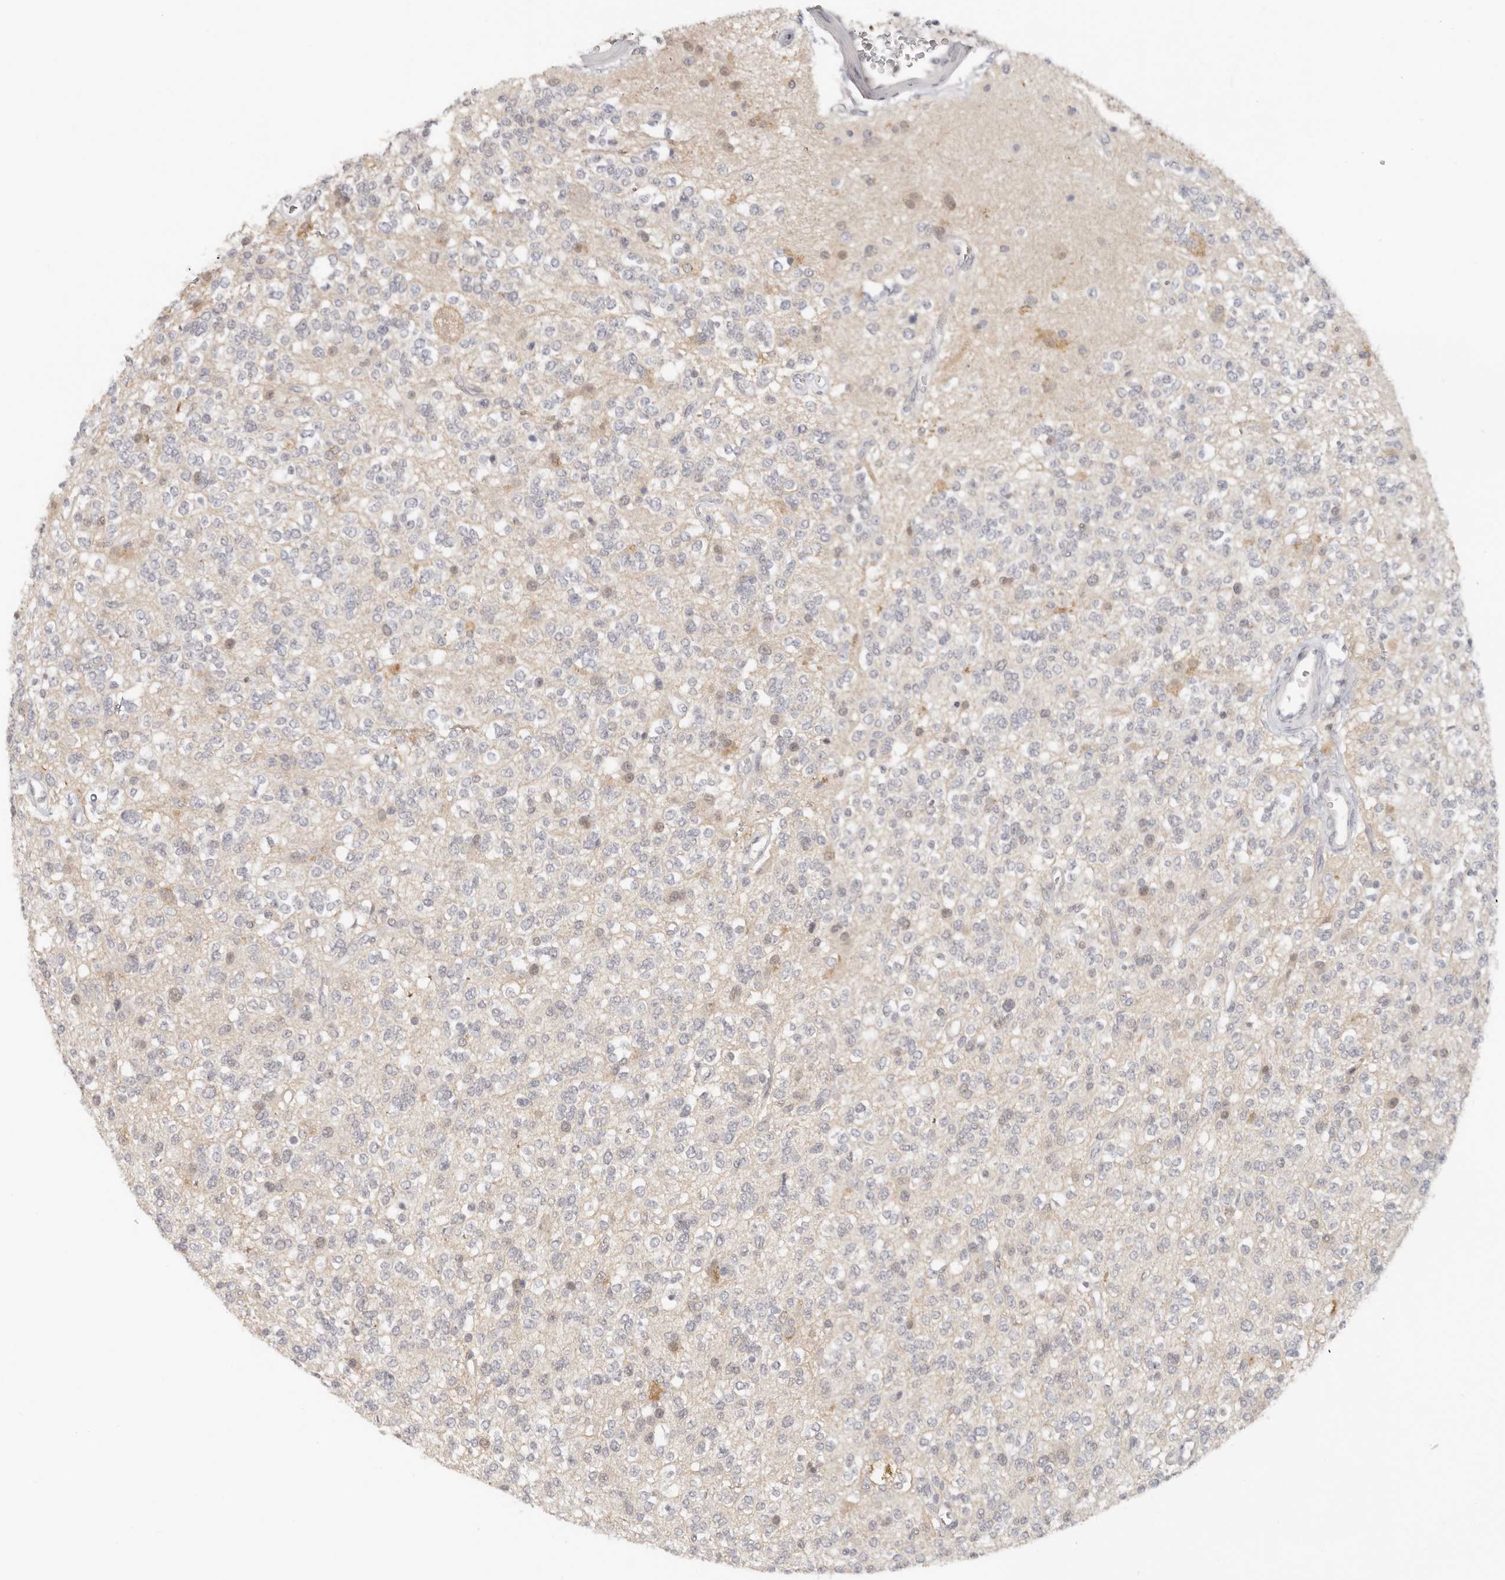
{"staining": {"intensity": "negative", "quantity": "none", "location": "none"}, "tissue": "glioma", "cell_type": "Tumor cells", "image_type": "cancer", "snomed": [{"axis": "morphology", "description": "Glioma, malignant, High grade"}, {"axis": "topography", "description": "Brain"}], "caption": "Immunohistochemical staining of human high-grade glioma (malignant) displays no significant staining in tumor cells.", "gene": "LARP7", "patient": {"sex": "male", "age": 34}}